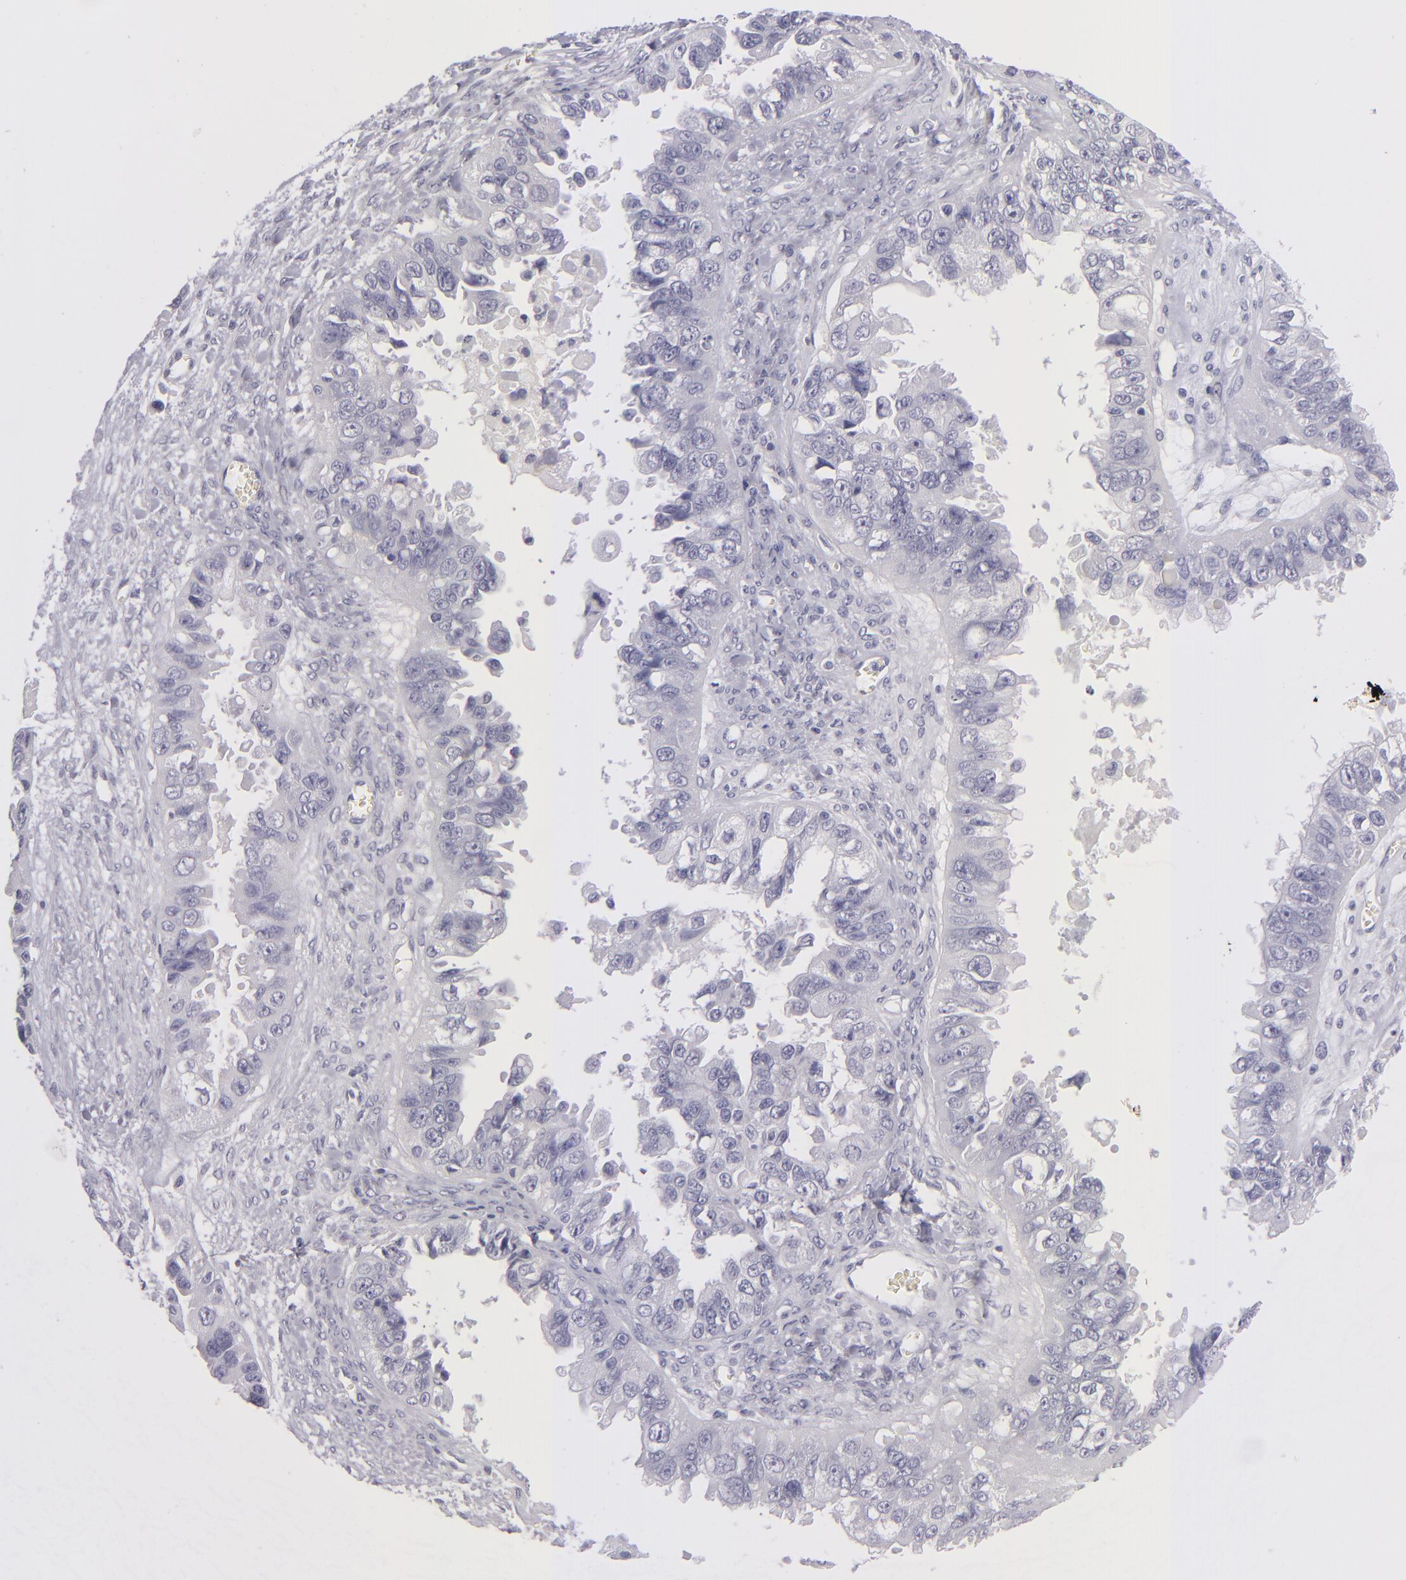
{"staining": {"intensity": "negative", "quantity": "none", "location": "none"}, "tissue": "ovarian cancer", "cell_type": "Tumor cells", "image_type": "cancer", "snomed": [{"axis": "morphology", "description": "Carcinoma, endometroid"}, {"axis": "topography", "description": "Ovary"}], "caption": "Tumor cells are negative for brown protein staining in ovarian cancer. (DAB immunohistochemistry (IHC), high magnification).", "gene": "TNNC1", "patient": {"sex": "female", "age": 85}}